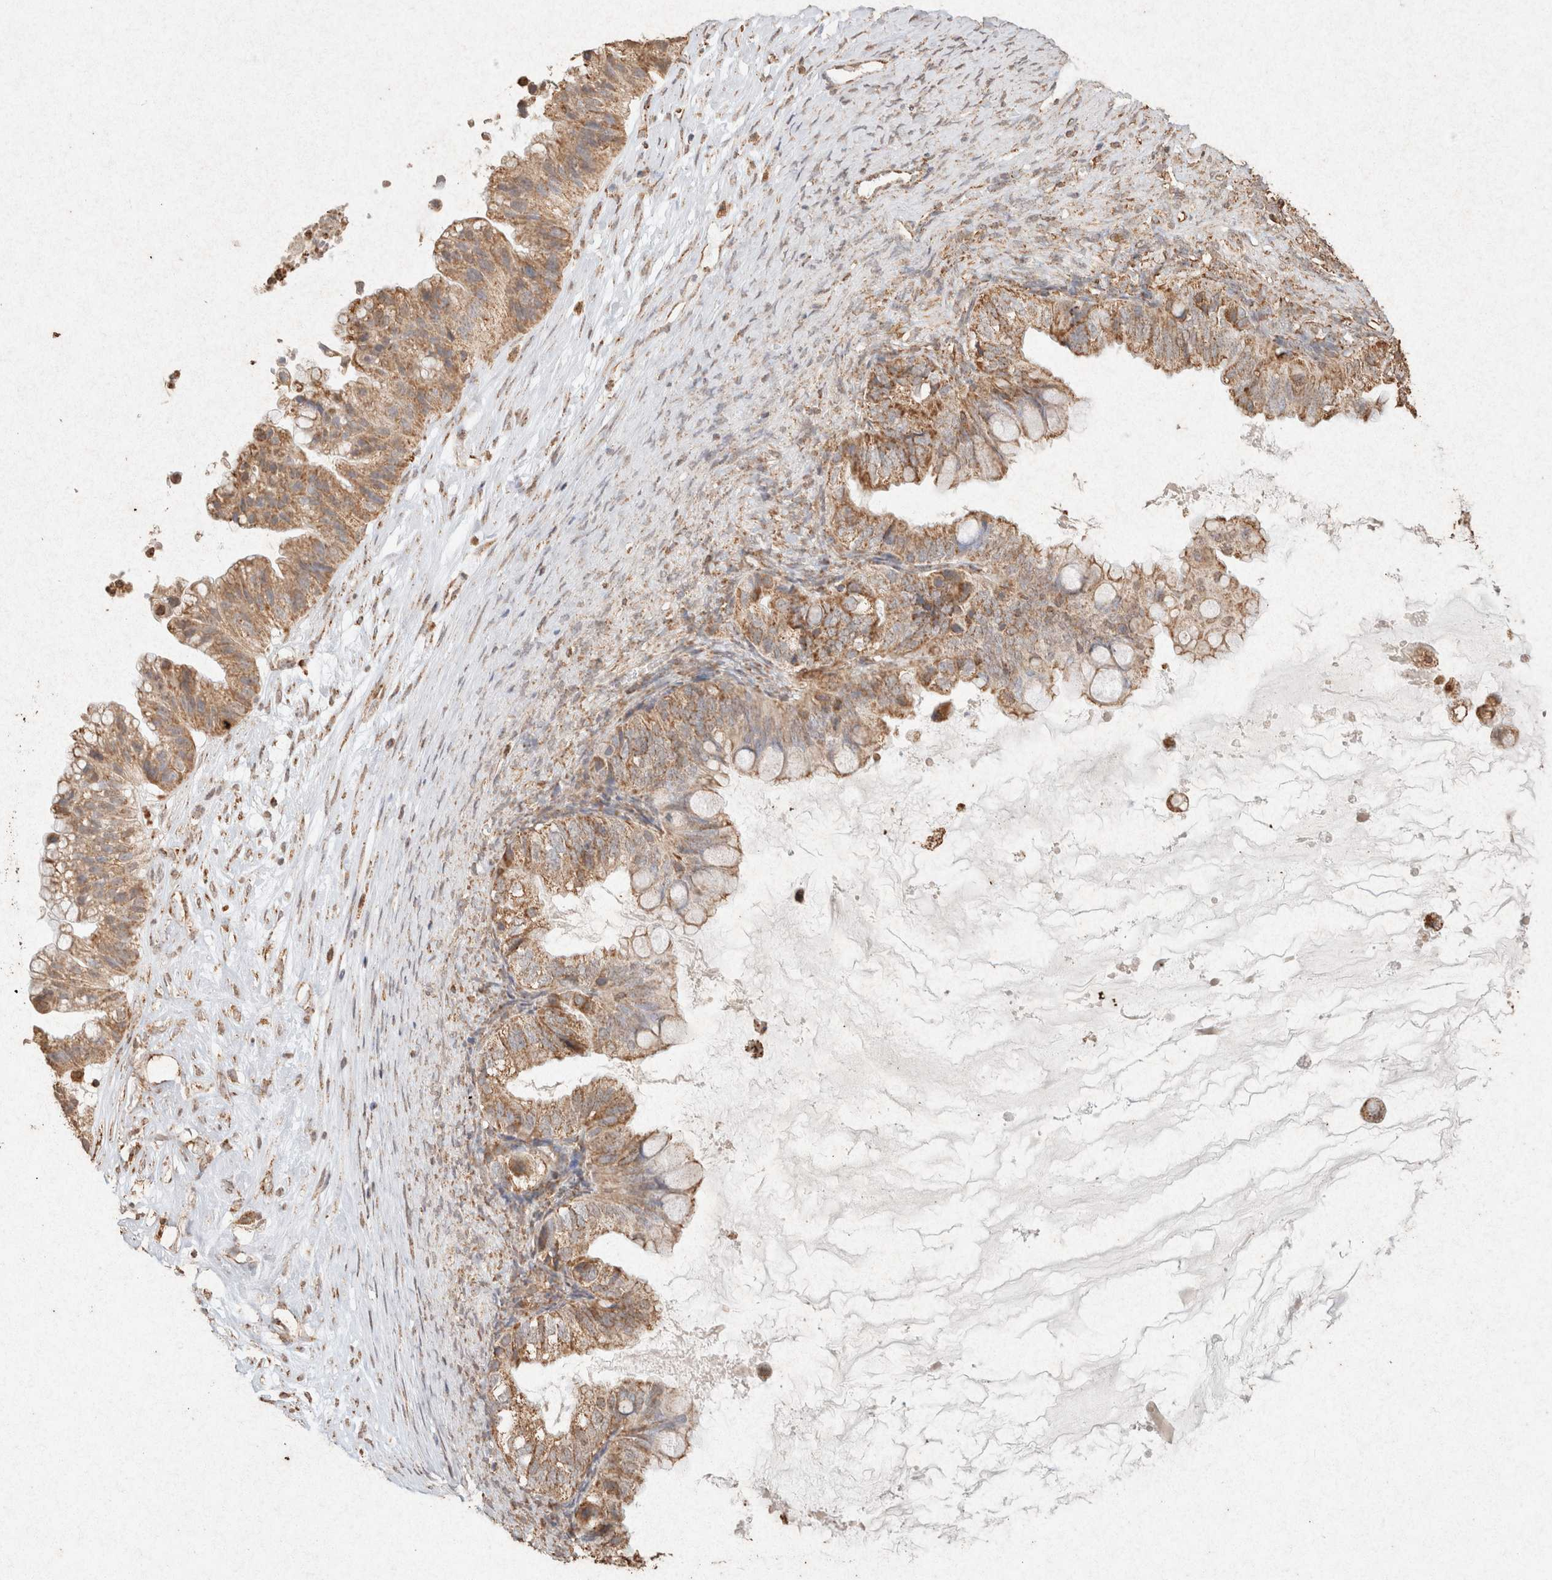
{"staining": {"intensity": "moderate", "quantity": ">75%", "location": "cytoplasmic/membranous"}, "tissue": "ovarian cancer", "cell_type": "Tumor cells", "image_type": "cancer", "snomed": [{"axis": "morphology", "description": "Cystadenocarcinoma, mucinous, NOS"}, {"axis": "topography", "description": "Ovary"}], "caption": "Immunohistochemistry (IHC) histopathology image of neoplastic tissue: human ovarian cancer (mucinous cystadenocarcinoma) stained using immunohistochemistry demonstrates medium levels of moderate protein expression localized specifically in the cytoplasmic/membranous of tumor cells, appearing as a cytoplasmic/membranous brown color.", "gene": "SDC2", "patient": {"sex": "female", "age": 80}}